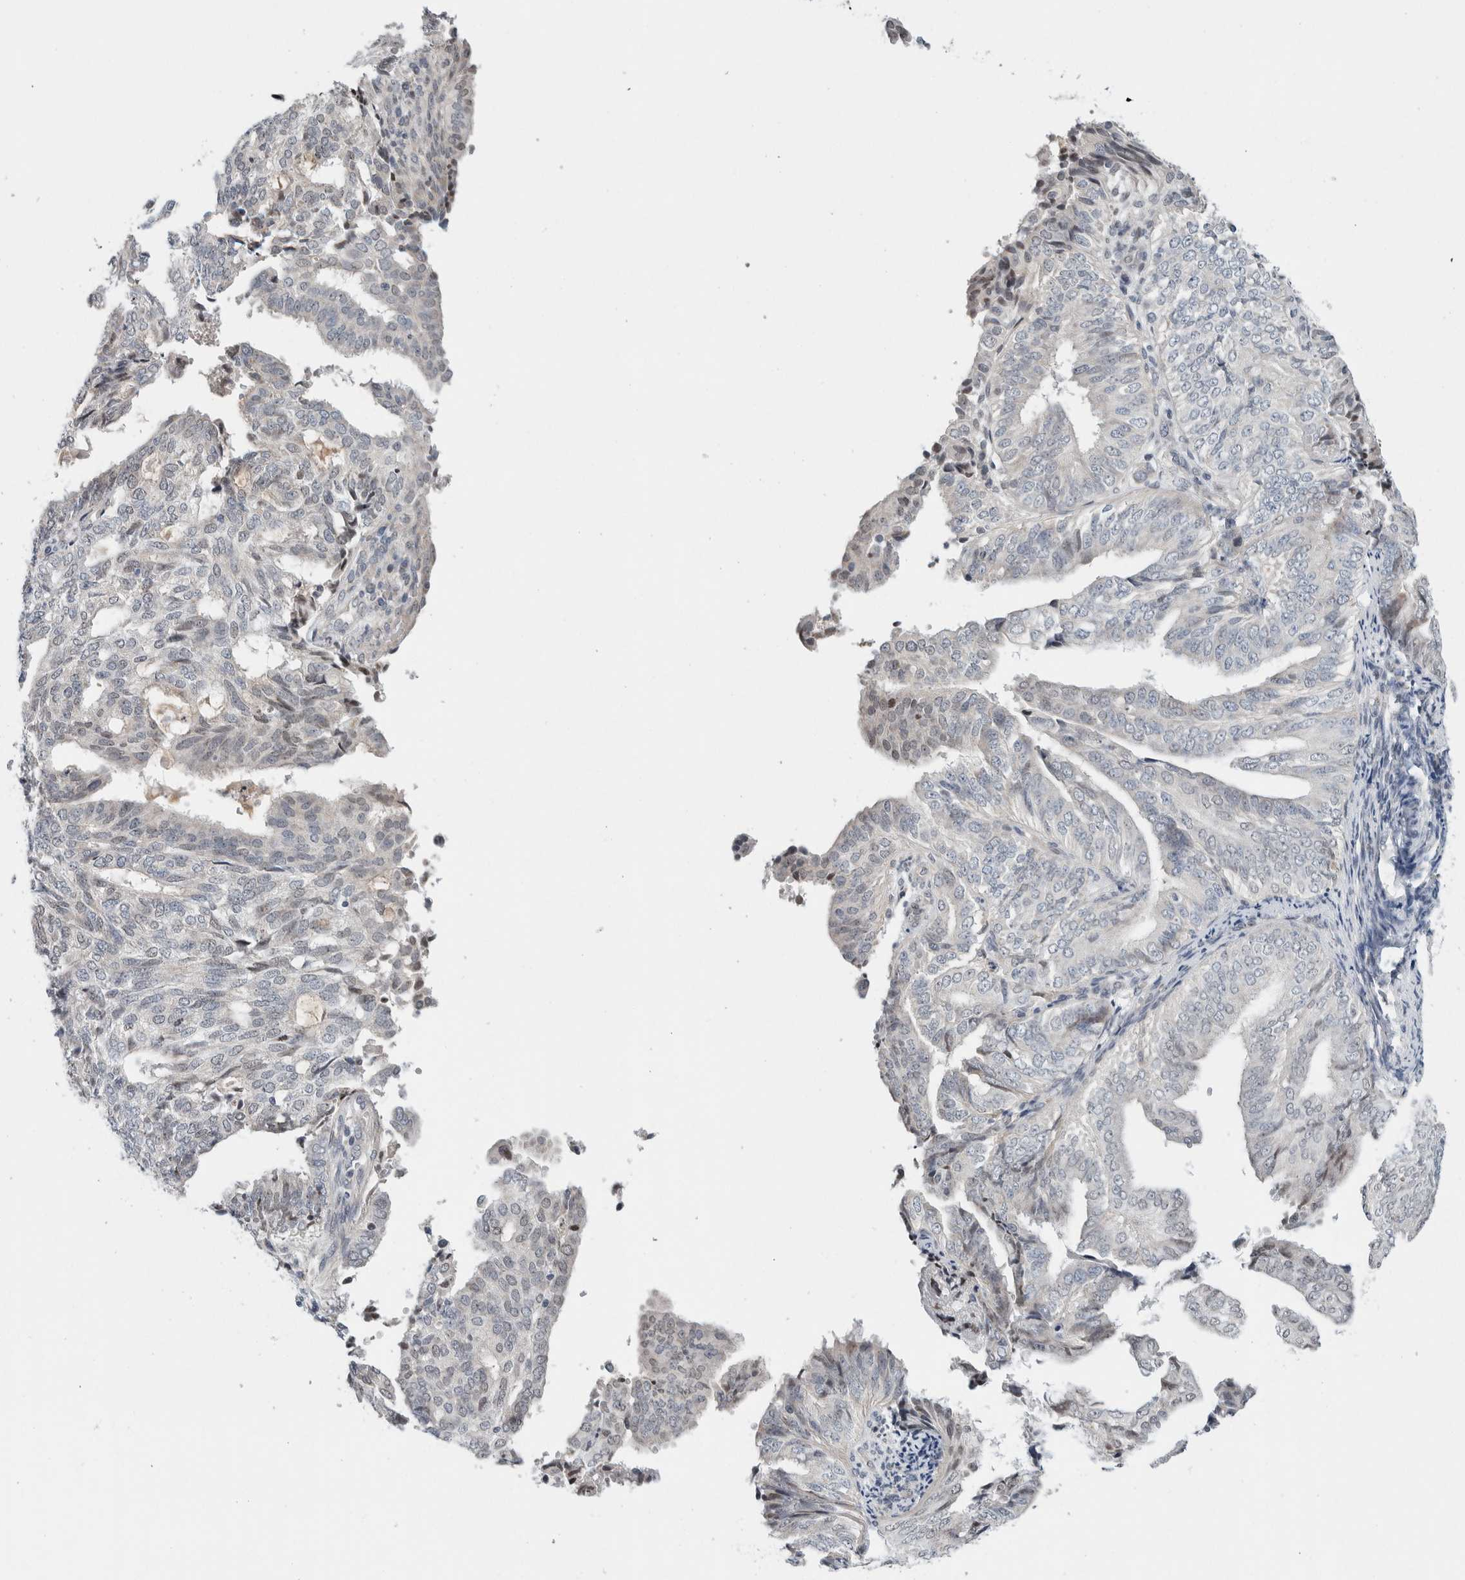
{"staining": {"intensity": "negative", "quantity": "none", "location": "none"}, "tissue": "endometrial cancer", "cell_type": "Tumor cells", "image_type": "cancer", "snomed": [{"axis": "morphology", "description": "Adenocarcinoma, NOS"}, {"axis": "topography", "description": "Endometrium"}], "caption": "DAB (3,3'-diaminobenzidine) immunohistochemical staining of endometrial cancer shows no significant expression in tumor cells.", "gene": "NEUROD1", "patient": {"sex": "female", "age": 58}}